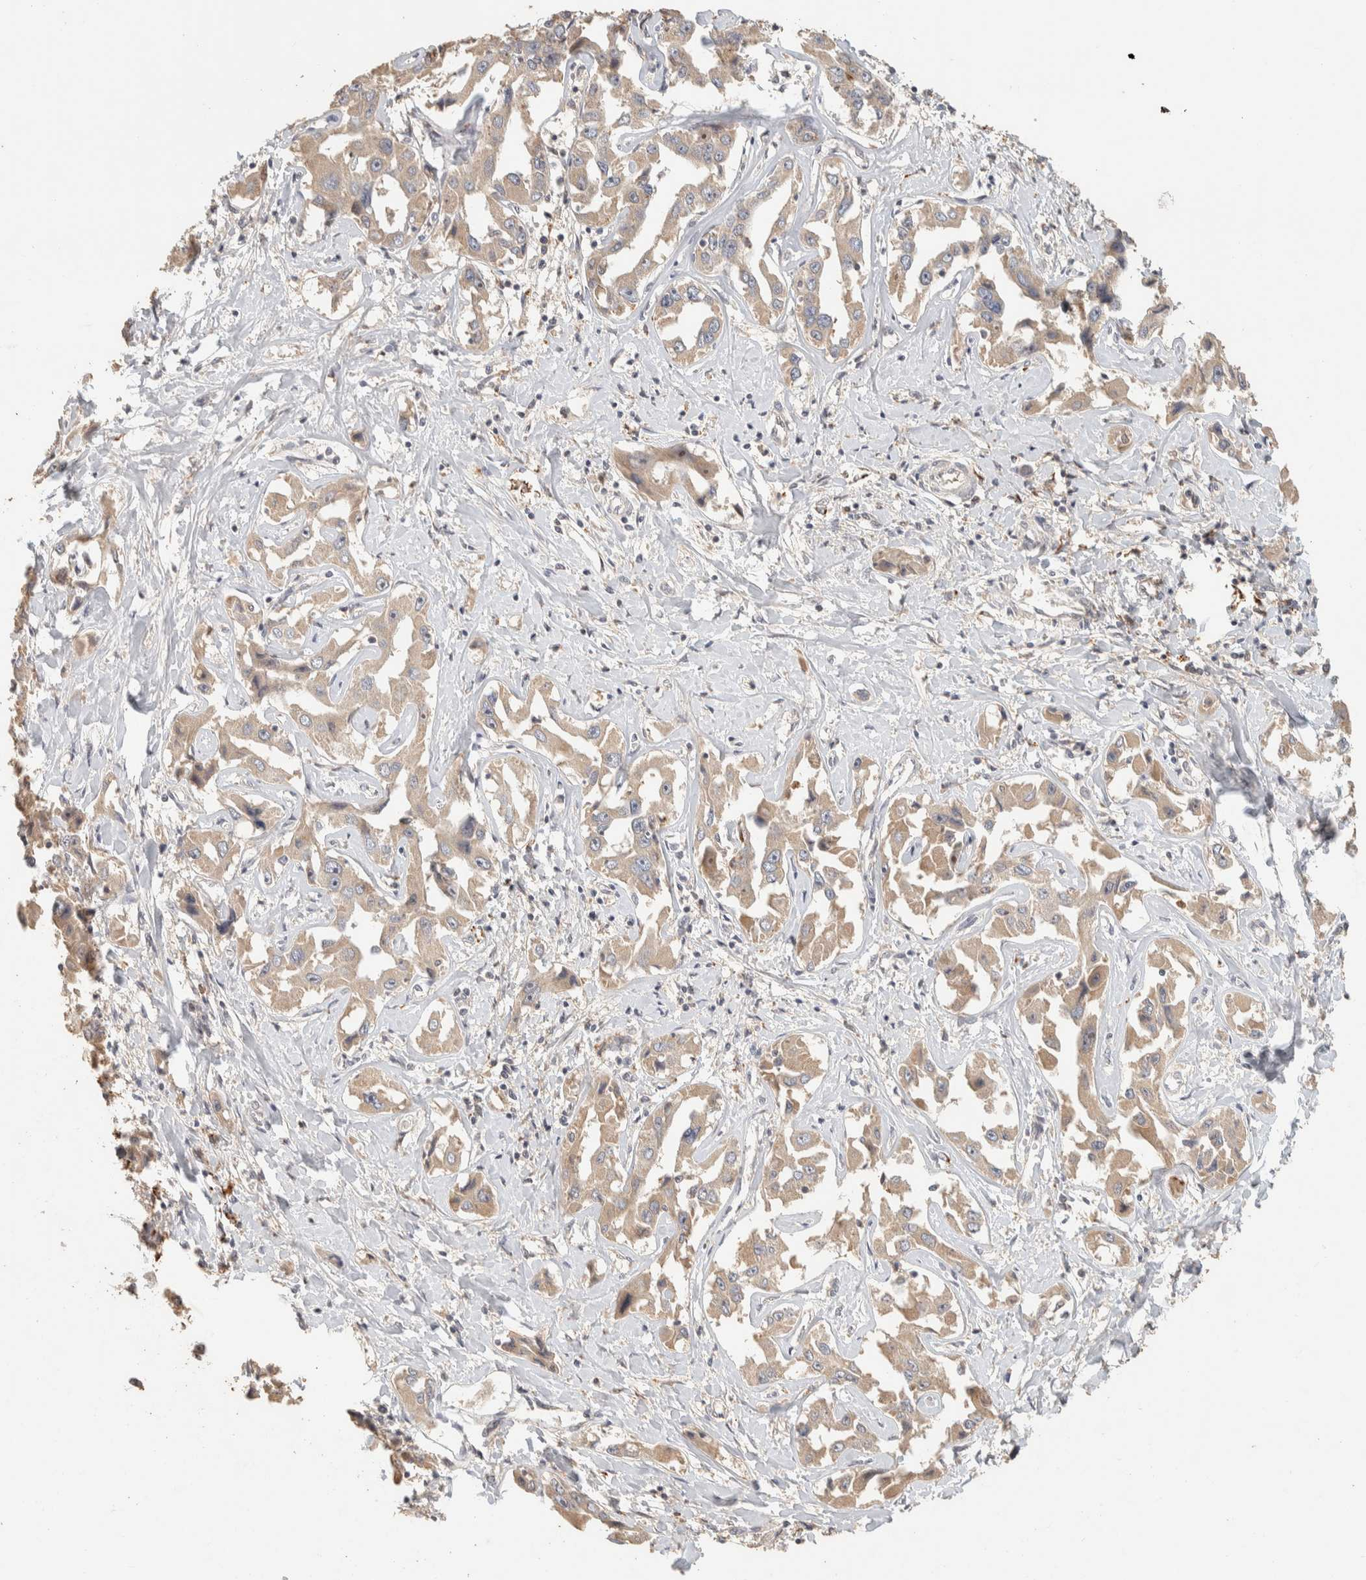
{"staining": {"intensity": "weak", "quantity": "25%-75%", "location": "cytoplasmic/membranous"}, "tissue": "liver cancer", "cell_type": "Tumor cells", "image_type": "cancer", "snomed": [{"axis": "morphology", "description": "Cholangiocarcinoma"}, {"axis": "topography", "description": "Liver"}], "caption": "Immunohistochemistry (IHC) (DAB (3,3'-diaminobenzidine)) staining of human liver cancer (cholangiocarcinoma) shows weak cytoplasmic/membranous protein positivity in approximately 25%-75% of tumor cells.", "gene": "ITPA", "patient": {"sex": "male", "age": 59}}